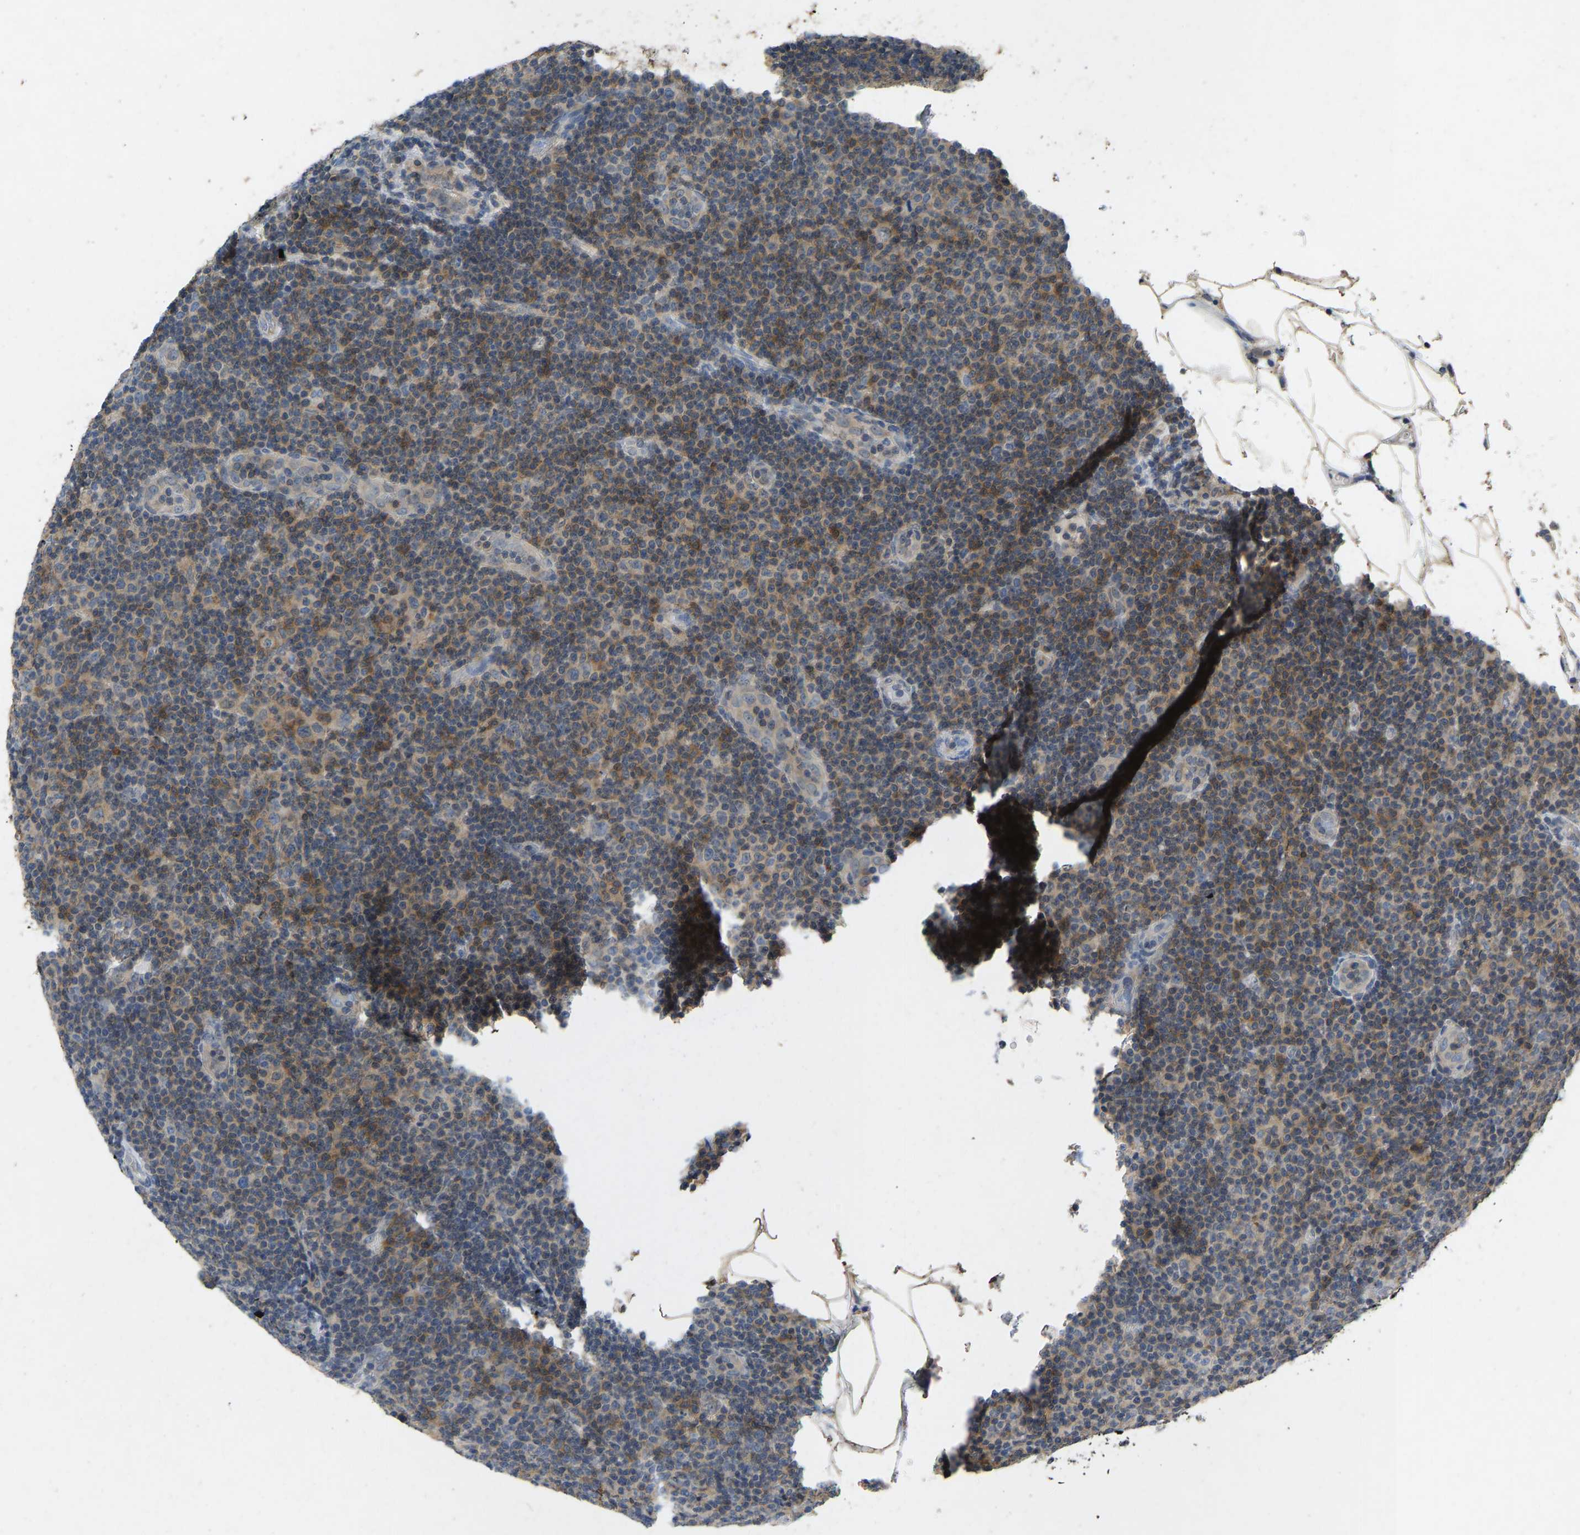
{"staining": {"intensity": "moderate", "quantity": "25%-75%", "location": "cytoplasmic/membranous"}, "tissue": "lymphoma", "cell_type": "Tumor cells", "image_type": "cancer", "snomed": [{"axis": "morphology", "description": "Malignant lymphoma, non-Hodgkin's type, Low grade"}, {"axis": "topography", "description": "Lymph node"}], "caption": "Tumor cells demonstrate medium levels of moderate cytoplasmic/membranous positivity in about 25%-75% of cells in low-grade malignant lymphoma, non-Hodgkin's type.", "gene": "NDRG3", "patient": {"sex": "male", "age": 66}}